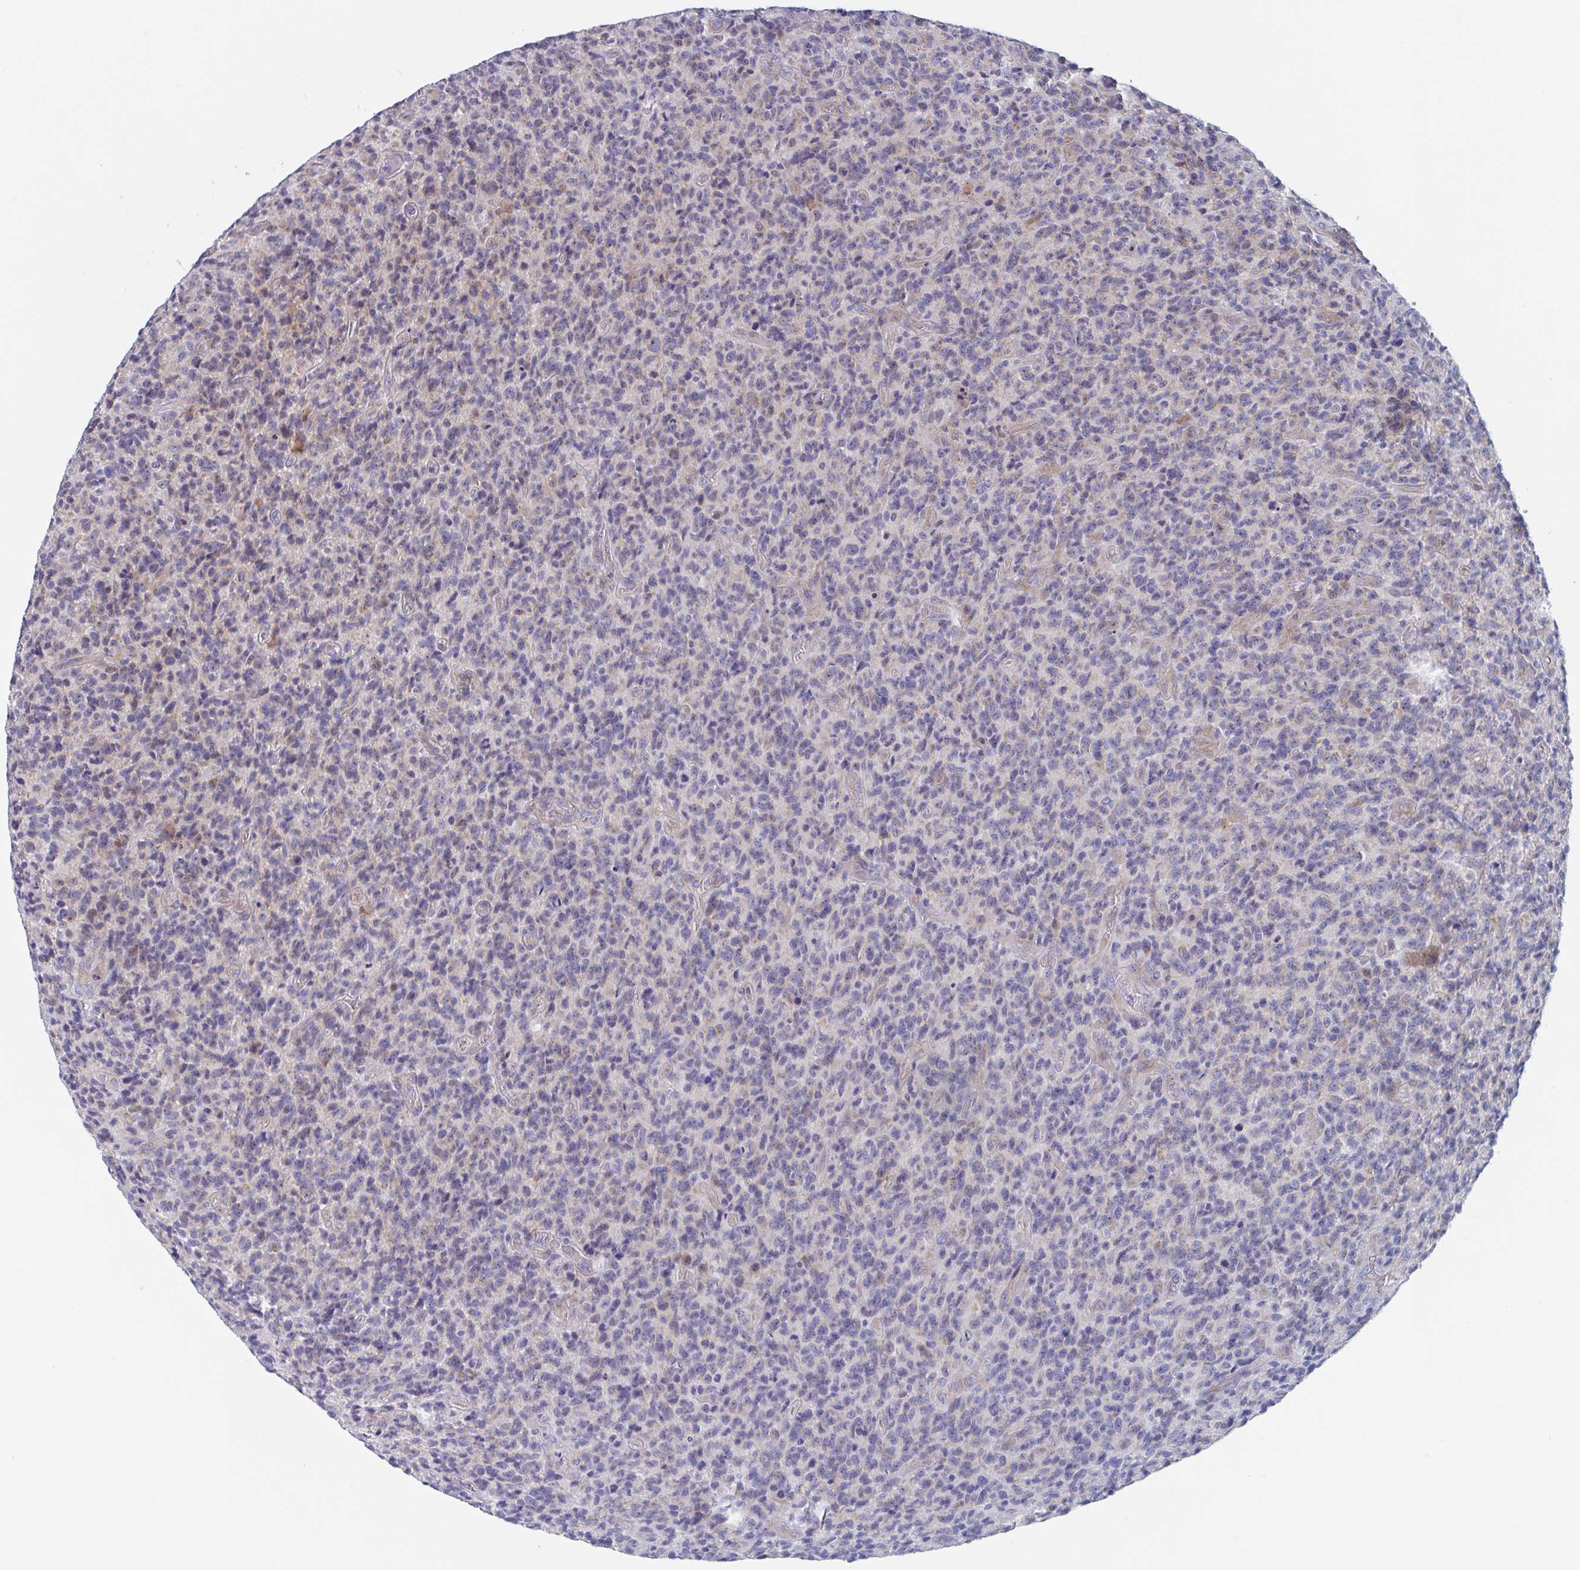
{"staining": {"intensity": "weak", "quantity": "<25%", "location": "cytoplasmic/membranous"}, "tissue": "glioma", "cell_type": "Tumor cells", "image_type": "cancer", "snomed": [{"axis": "morphology", "description": "Glioma, malignant, High grade"}, {"axis": "topography", "description": "Brain"}], "caption": "Glioma stained for a protein using immunohistochemistry exhibits no staining tumor cells.", "gene": "MRPL53", "patient": {"sex": "male", "age": 76}}